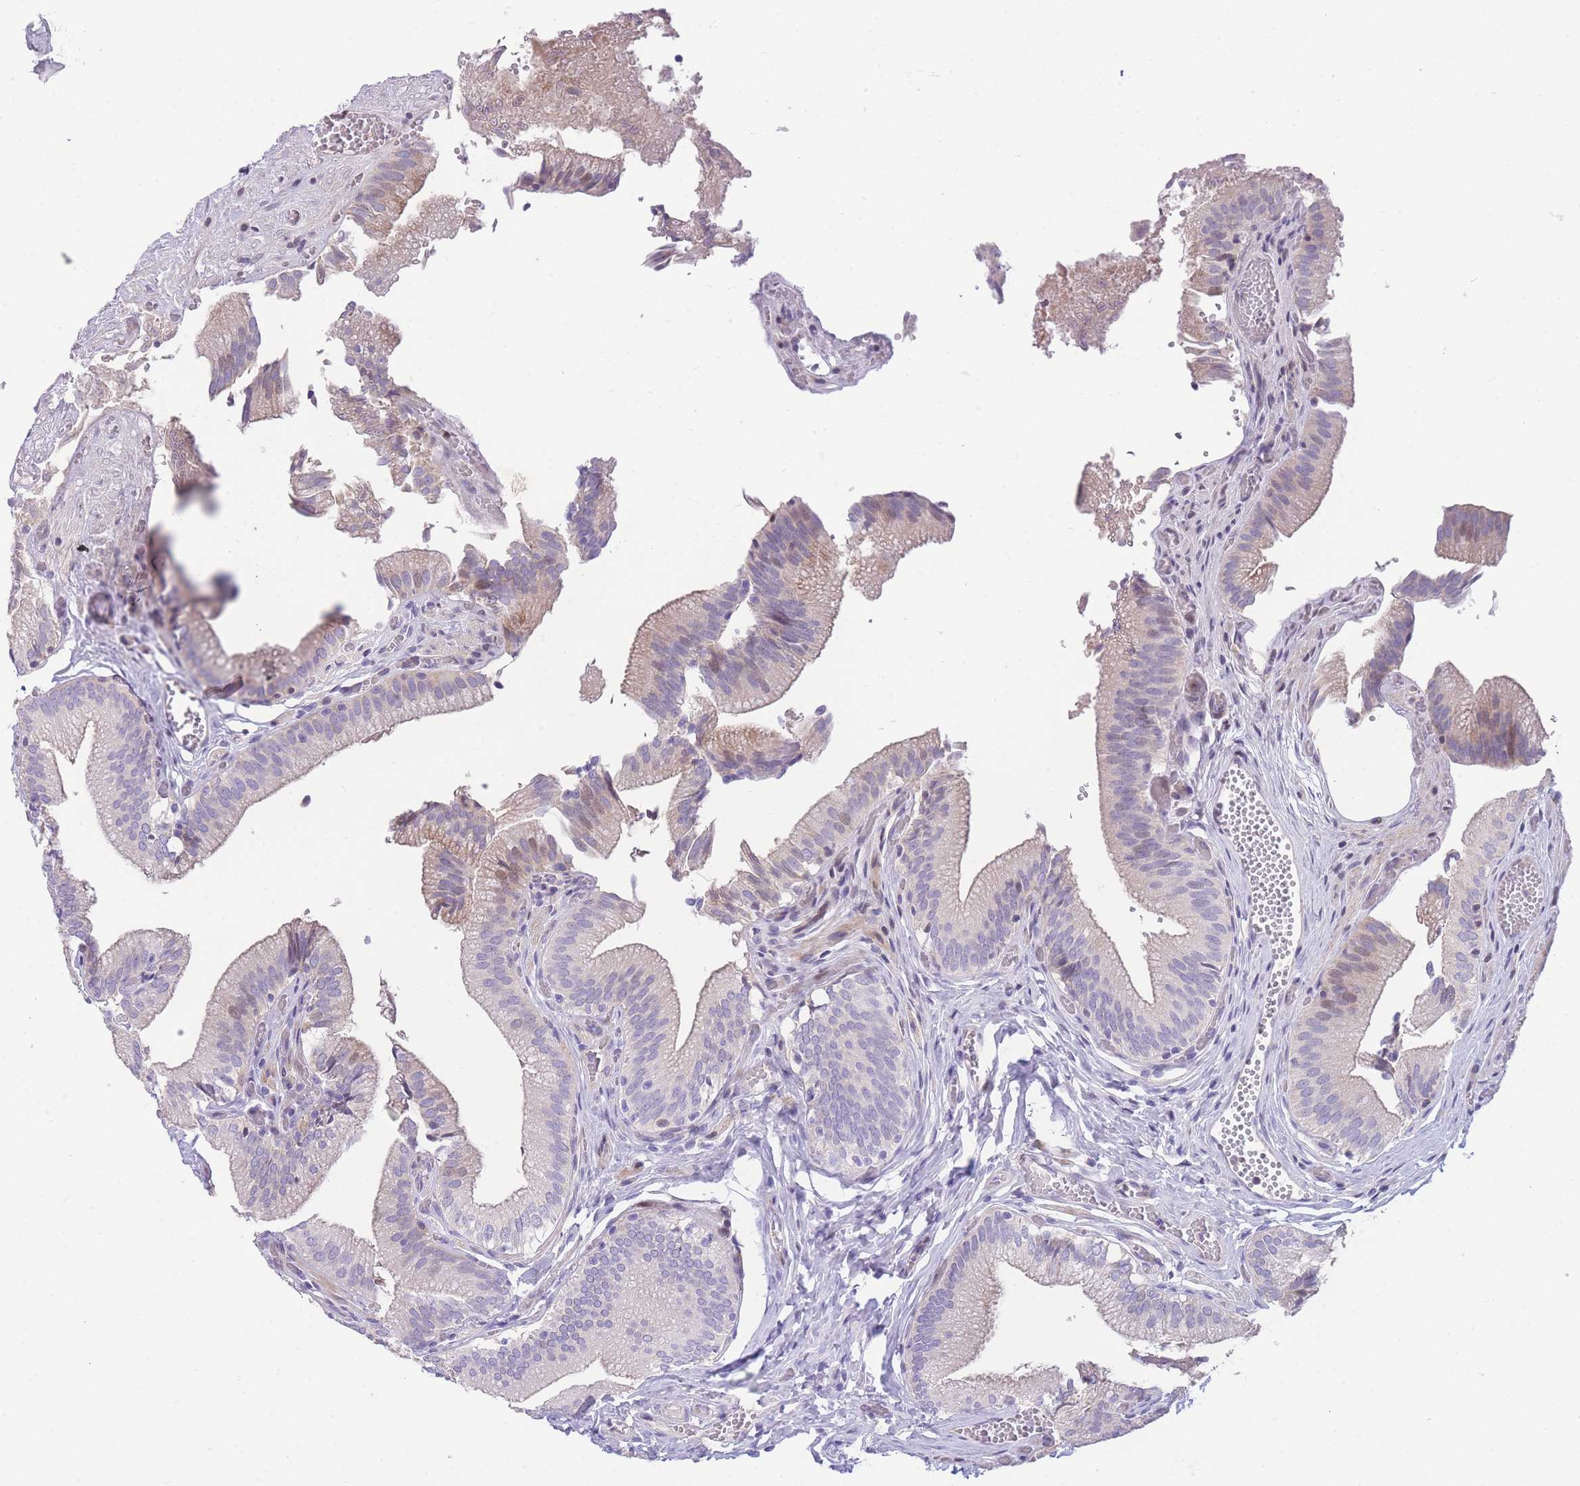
{"staining": {"intensity": "weak", "quantity": "25%-75%", "location": "cytoplasmic/membranous"}, "tissue": "gallbladder", "cell_type": "Glandular cells", "image_type": "normal", "snomed": [{"axis": "morphology", "description": "Normal tissue, NOS"}, {"axis": "topography", "description": "Gallbladder"}, {"axis": "topography", "description": "Peripheral nerve tissue"}], "caption": "DAB immunohistochemical staining of normal human gallbladder shows weak cytoplasmic/membranous protein expression in approximately 25%-75% of glandular cells.", "gene": "SHCBP1", "patient": {"sex": "male", "age": 17}}